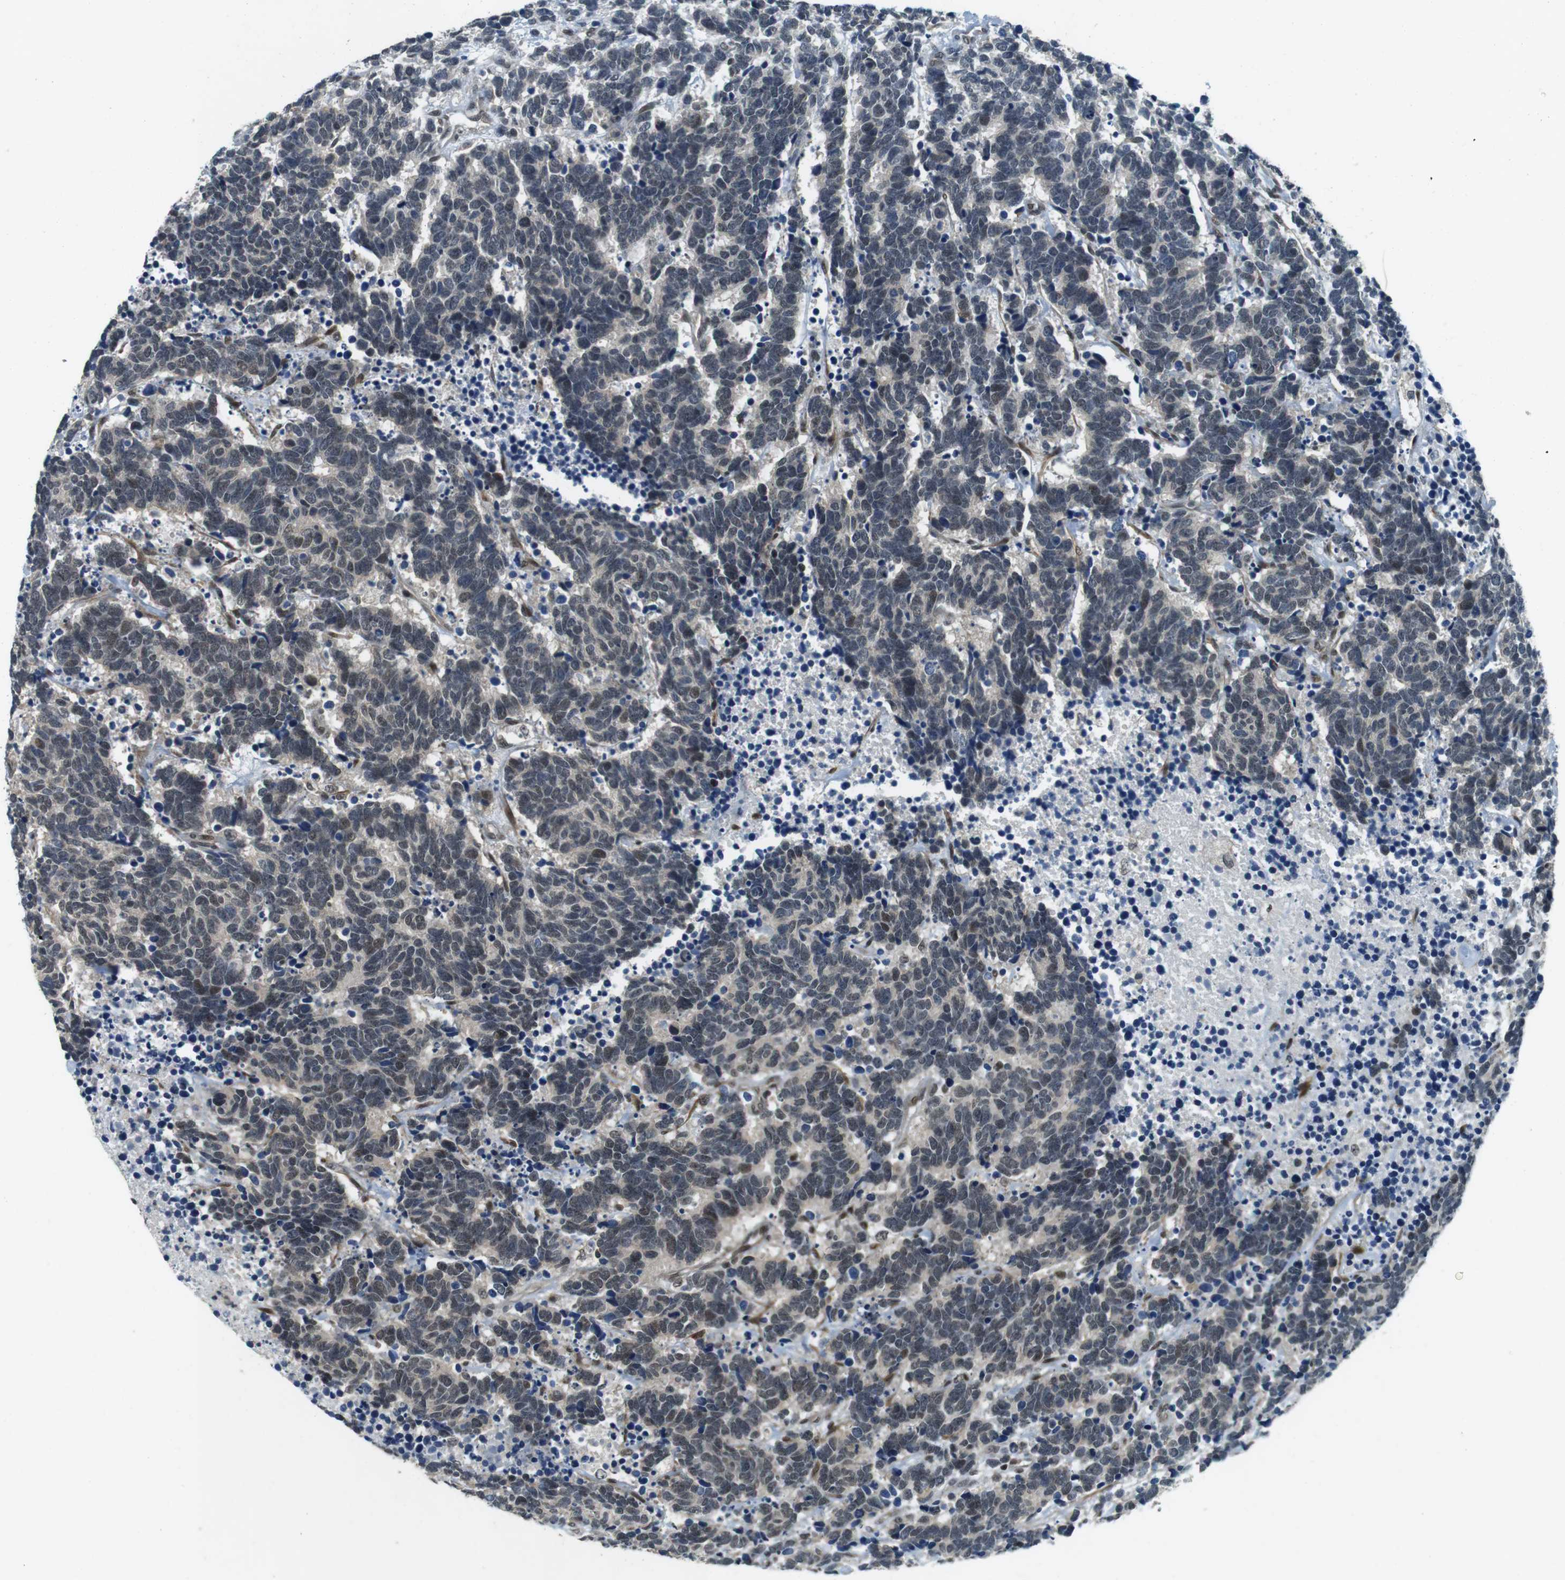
{"staining": {"intensity": "weak", "quantity": "25%-75%", "location": "cytoplasmic/membranous,nuclear"}, "tissue": "carcinoid", "cell_type": "Tumor cells", "image_type": "cancer", "snomed": [{"axis": "morphology", "description": "Carcinoma, NOS"}, {"axis": "morphology", "description": "Carcinoid, malignant, NOS"}, {"axis": "topography", "description": "Urinary bladder"}], "caption": "Immunohistochemical staining of carcinoma reveals low levels of weak cytoplasmic/membranous and nuclear expression in approximately 25%-75% of tumor cells.", "gene": "BRD4", "patient": {"sex": "male", "age": 57}}